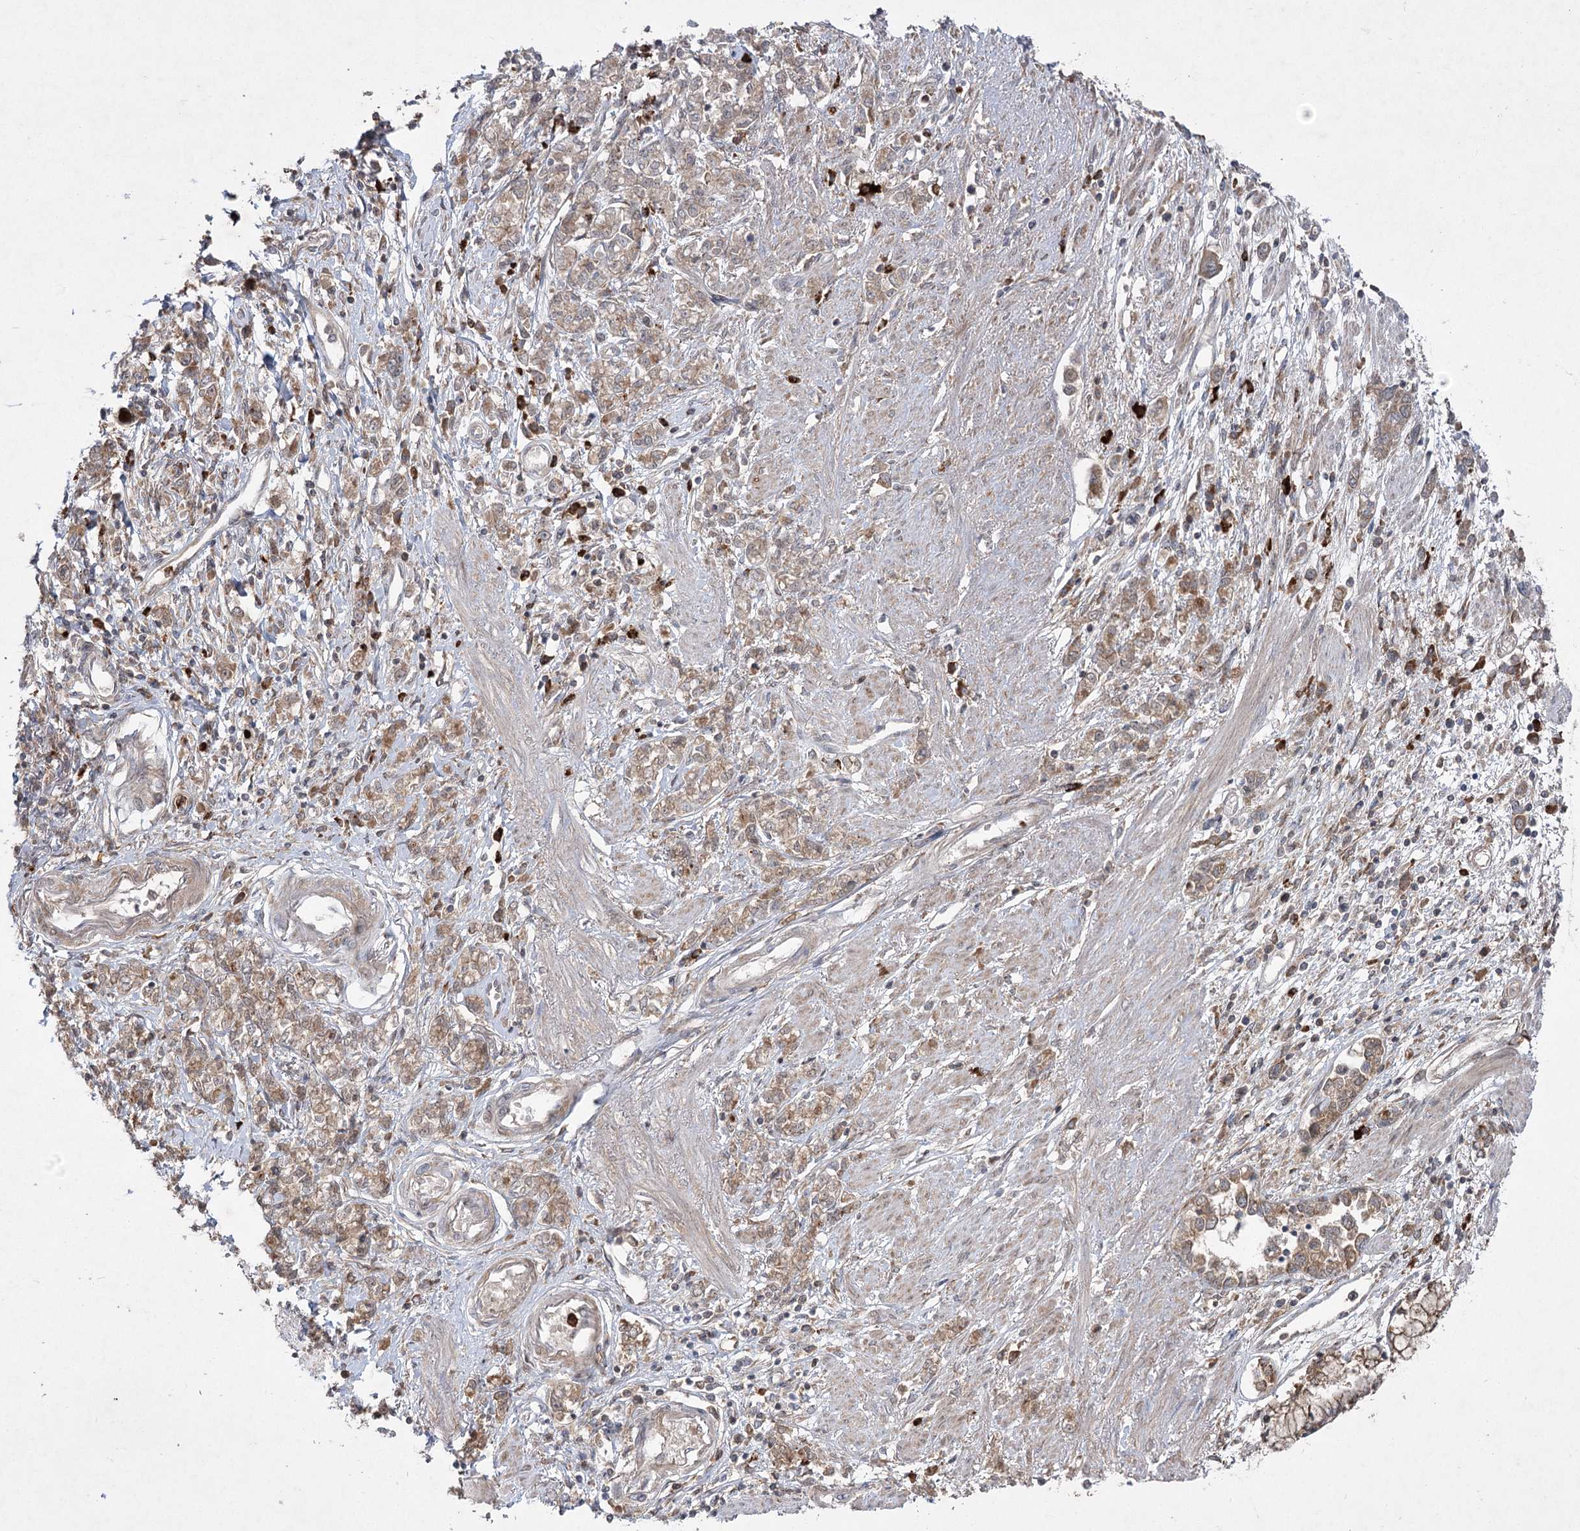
{"staining": {"intensity": "moderate", "quantity": ">75%", "location": "cytoplasmic/membranous"}, "tissue": "stomach cancer", "cell_type": "Tumor cells", "image_type": "cancer", "snomed": [{"axis": "morphology", "description": "Adenocarcinoma, NOS"}, {"axis": "topography", "description": "Stomach"}], "caption": "A high-resolution image shows IHC staining of stomach cancer (adenocarcinoma), which demonstrates moderate cytoplasmic/membranous positivity in approximately >75% of tumor cells. Nuclei are stained in blue.", "gene": "PLEKHA5", "patient": {"sex": "female", "age": 76}}